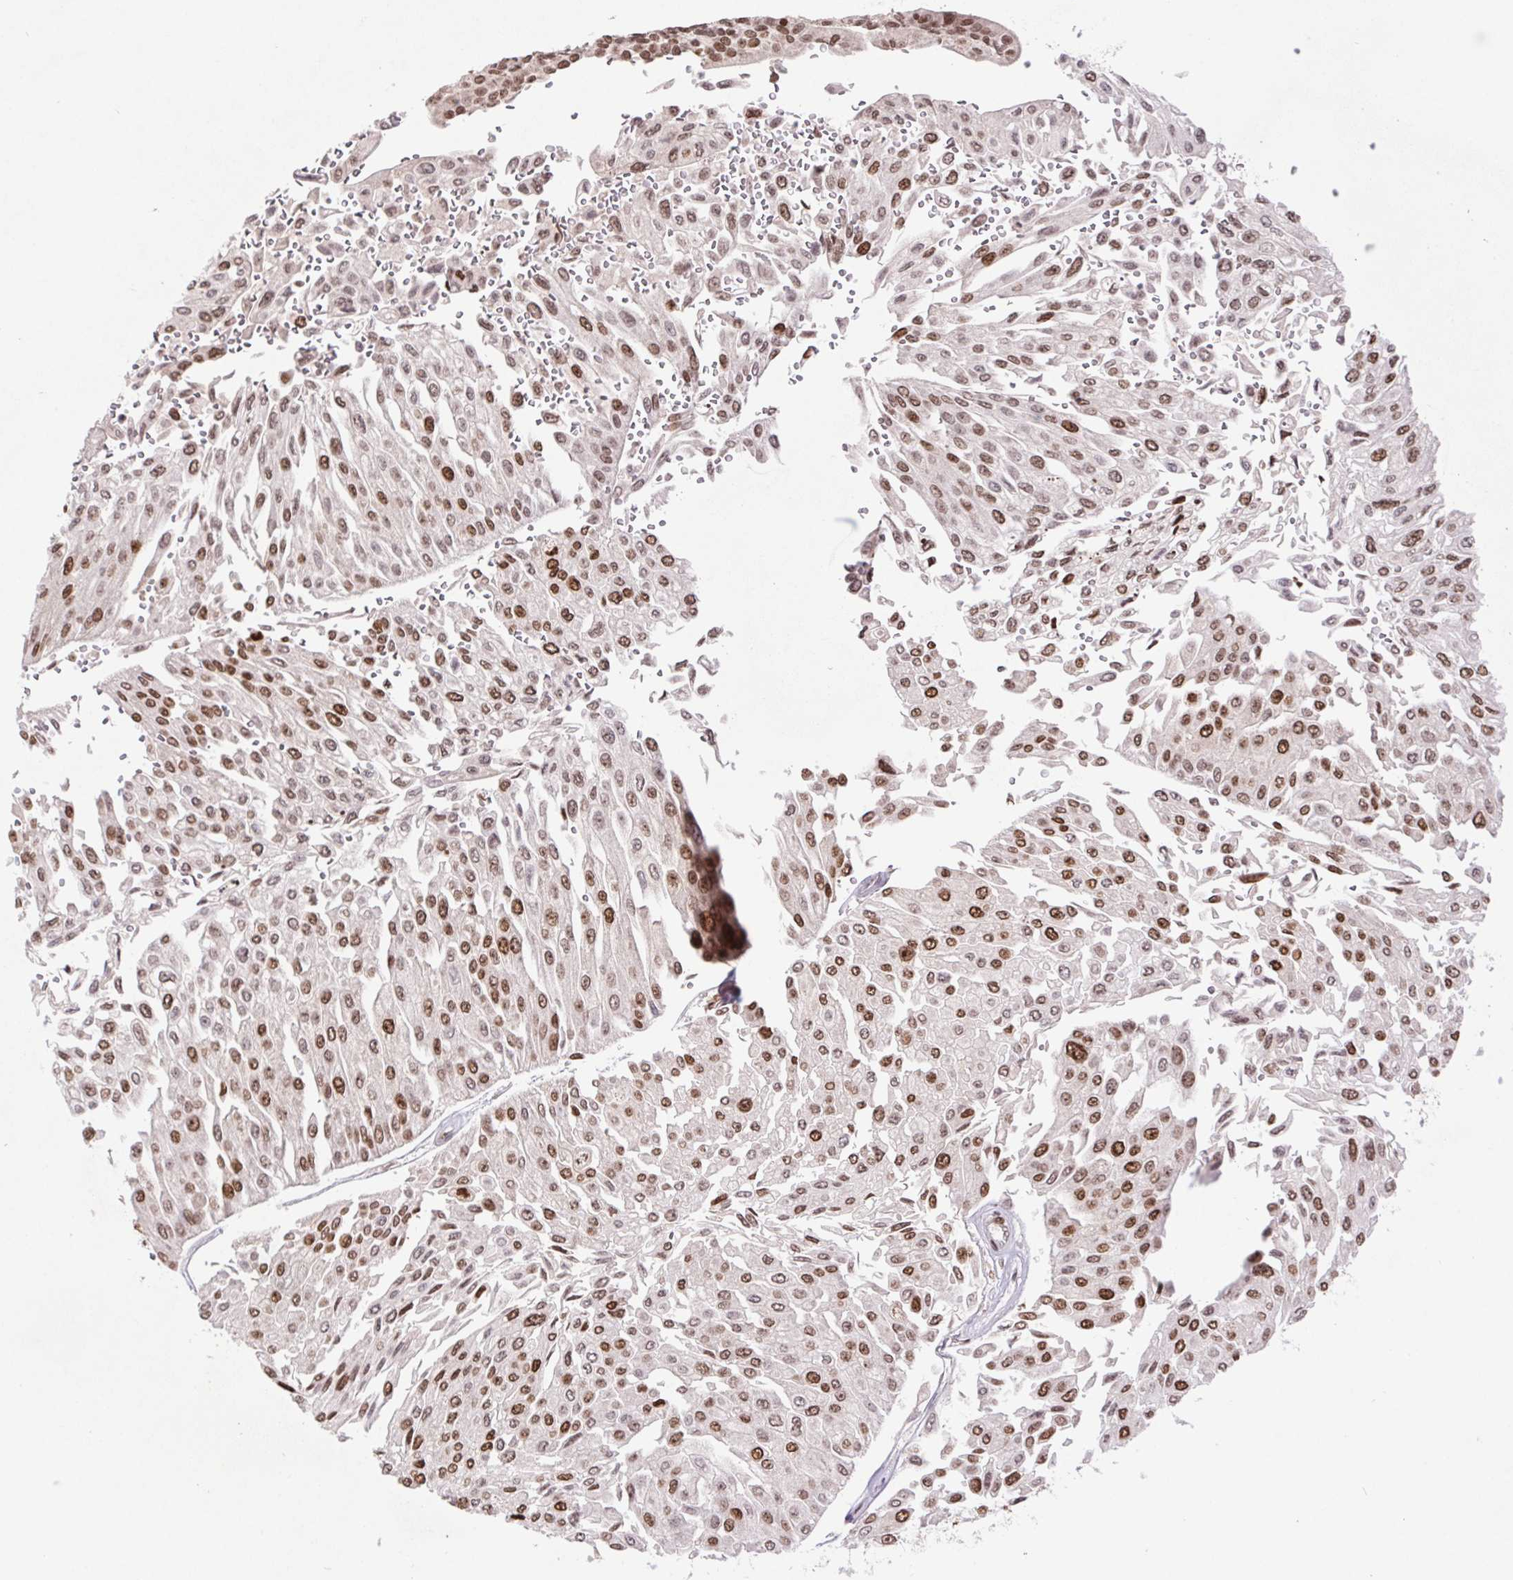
{"staining": {"intensity": "moderate", "quantity": ">75%", "location": "nuclear"}, "tissue": "urothelial cancer", "cell_type": "Tumor cells", "image_type": "cancer", "snomed": [{"axis": "morphology", "description": "Urothelial carcinoma, NOS"}, {"axis": "topography", "description": "Urinary bladder"}], "caption": "Protein expression analysis of urothelial cancer demonstrates moderate nuclear expression in approximately >75% of tumor cells. (DAB IHC with brightfield microscopy, high magnification).", "gene": "POLD3", "patient": {"sex": "male", "age": 67}}